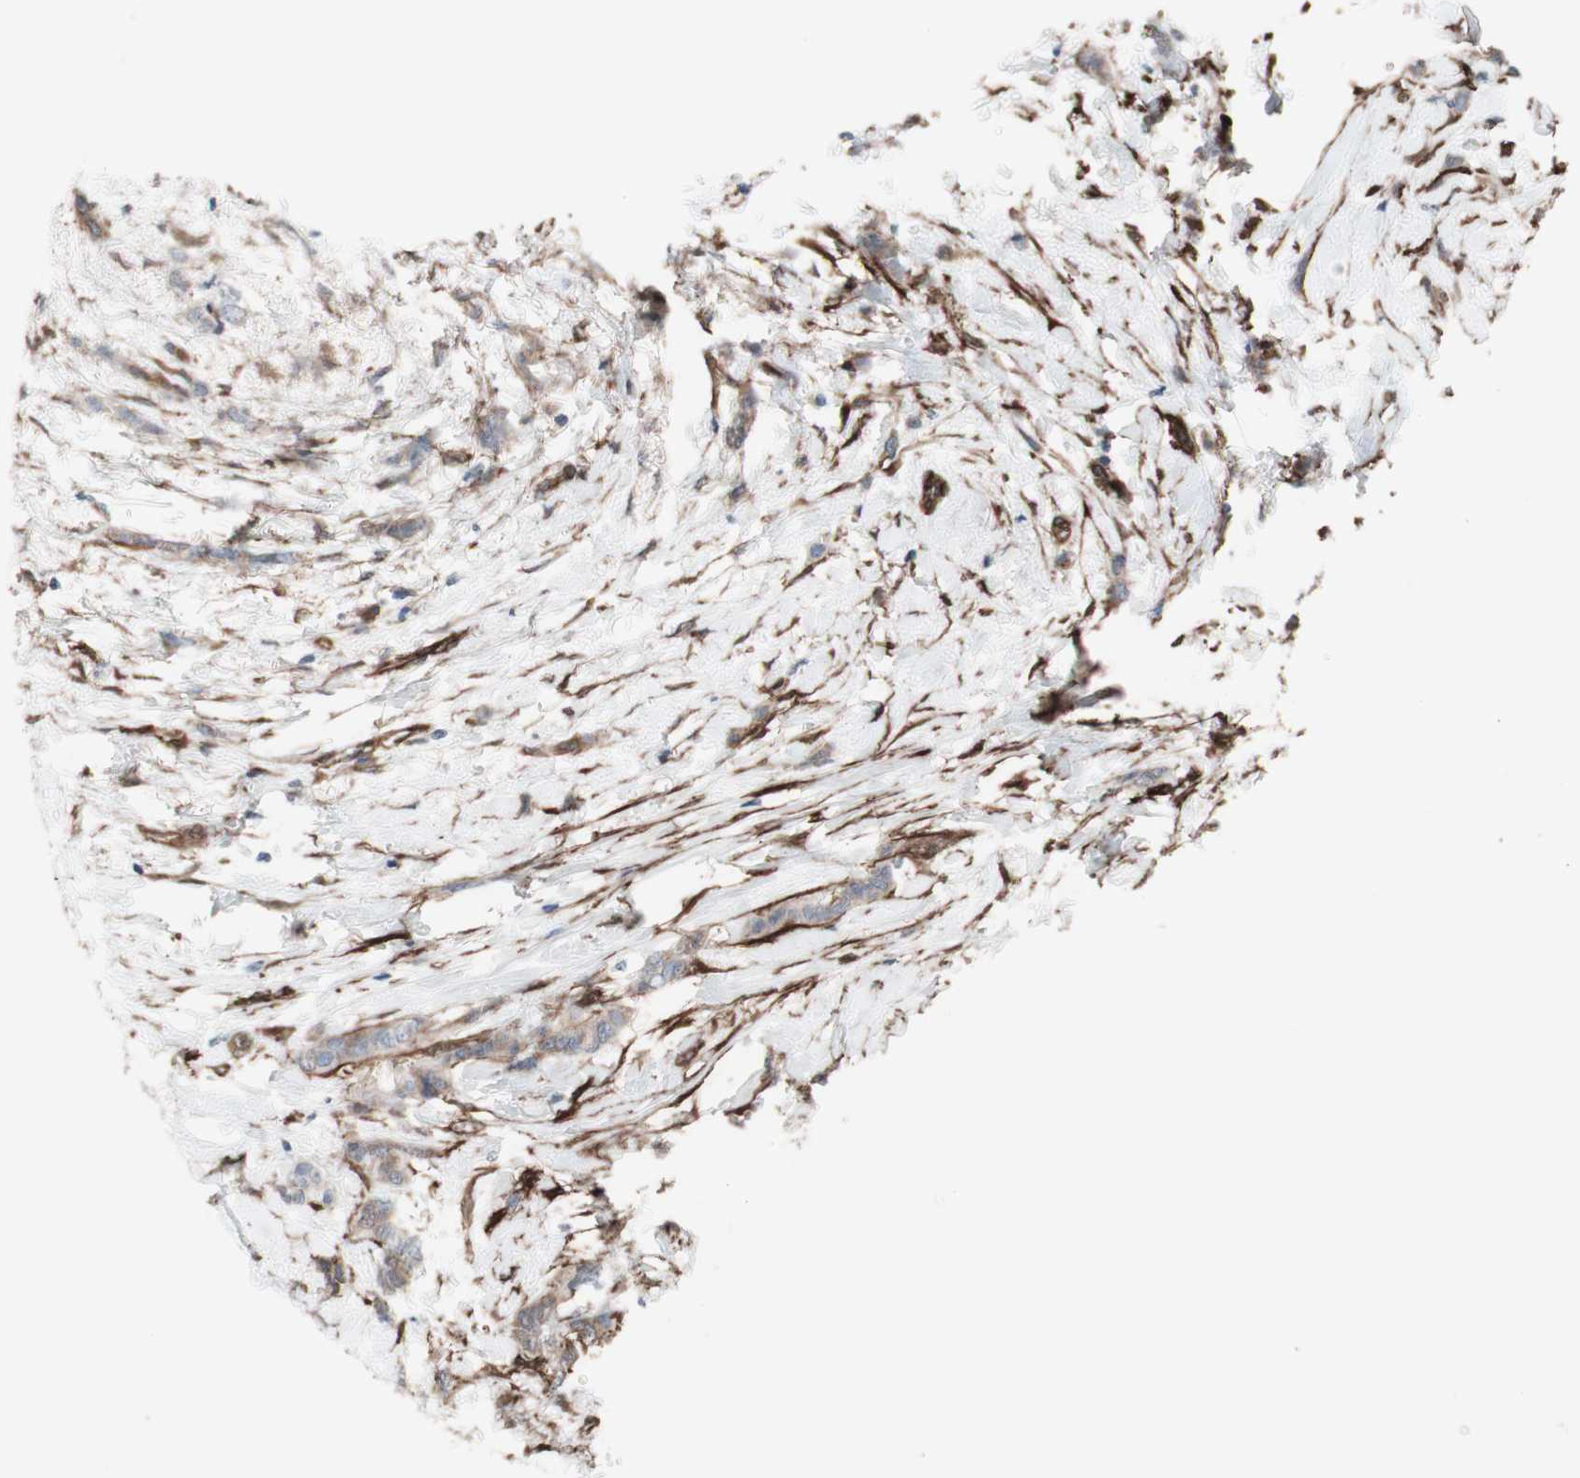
{"staining": {"intensity": "weak", "quantity": ">75%", "location": "cytoplasmic/membranous"}, "tissue": "breast cancer", "cell_type": "Tumor cells", "image_type": "cancer", "snomed": [{"axis": "morphology", "description": "Lobular carcinoma, in situ"}, {"axis": "morphology", "description": "Lobular carcinoma"}, {"axis": "topography", "description": "Breast"}], "caption": "This is an image of immunohistochemistry staining of breast lobular carcinoma, which shows weak positivity in the cytoplasmic/membranous of tumor cells.", "gene": "CNN3", "patient": {"sex": "female", "age": 41}}